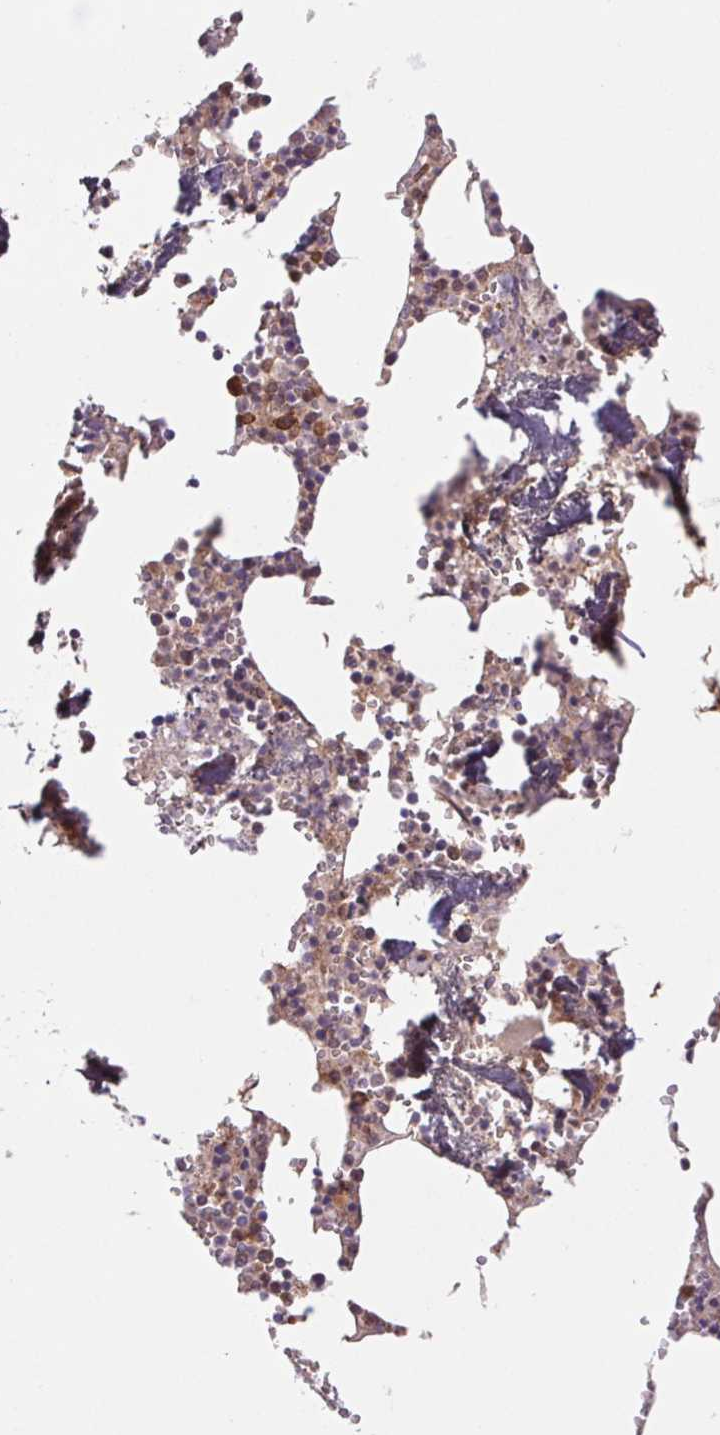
{"staining": {"intensity": "moderate", "quantity": "25%-75%", "location": "cytoplasmic/membranous"}, "tissue": "bone marrow", "cell_type": "Hematopoietic cells", "image_type": "normal", "snomed": [{"axis": "morphology", "description": "Normal tissue, NOS"}, {"axis": "topography", "description": "Bone marrow"}], "caption": "Protein analysis of normal bone marrow exhibits moderate cytoplasmic/membranous expression in approximately 25%-75% of hematopoietic cells. The protein is stained brown, and the nuclei are stained in blue (DAB IHC with brightfield microscopy, high magnification).", "gene": "RRM1", "patient": {"sex": "male", "age": 54}}